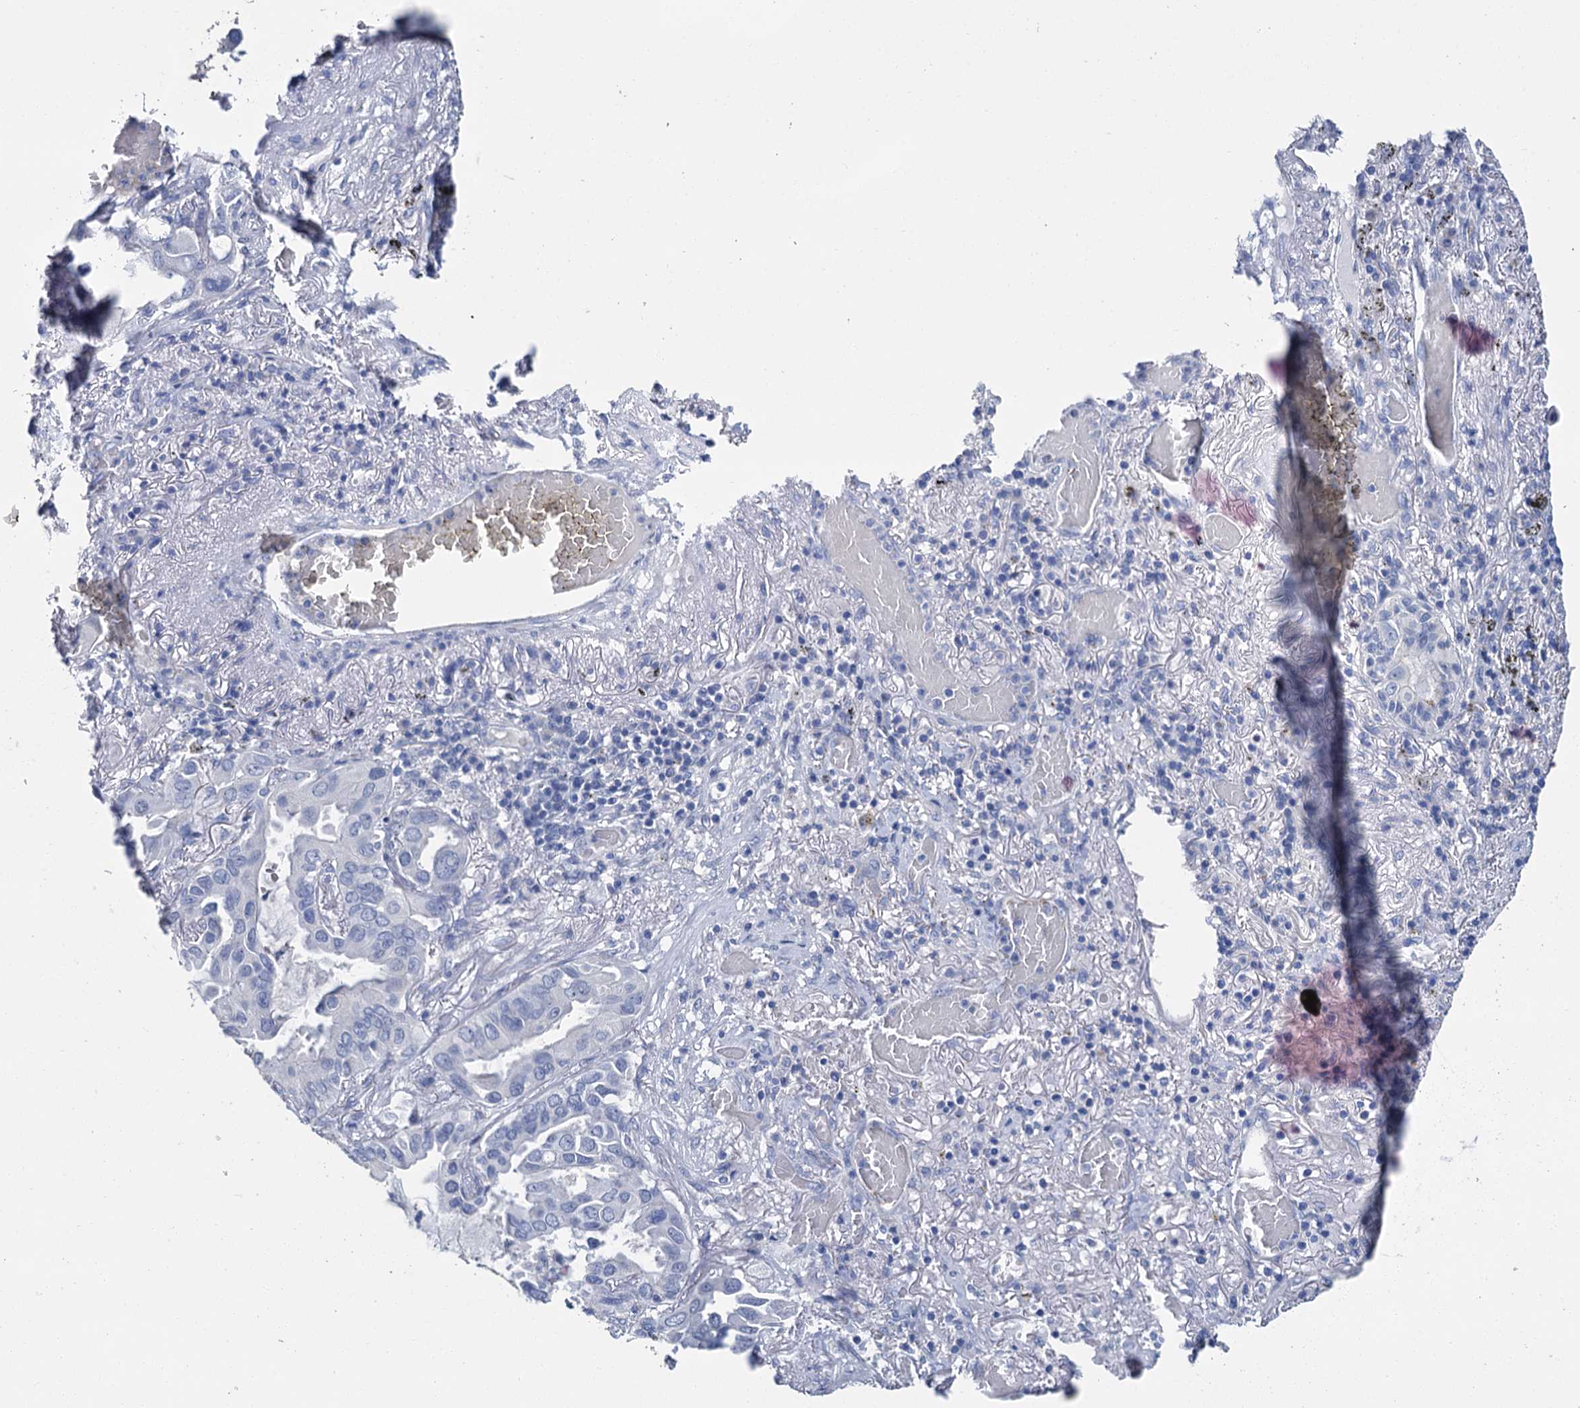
{"staining": {"intensity": "negative", "quantity": "none", "location": "none"}, "tissue": "lung cancer", "cell_type": "Tumor cells", "image_type": "cancer", "snomed": [{"axis": "morphology", "description": "Adenocarcinoma, NOS"}, {"axis": "topography", "description": "Lung"}], "caption": "Micrograph shows no protein staining in tumor cells of lung cancer tissue. Brightfield microscopy of IHC stained with DAB (brown) and hematoxylin (blue), captured at high magnification.", "gene": "SNCB", "patient": {"sex": "male", "age": 64}}